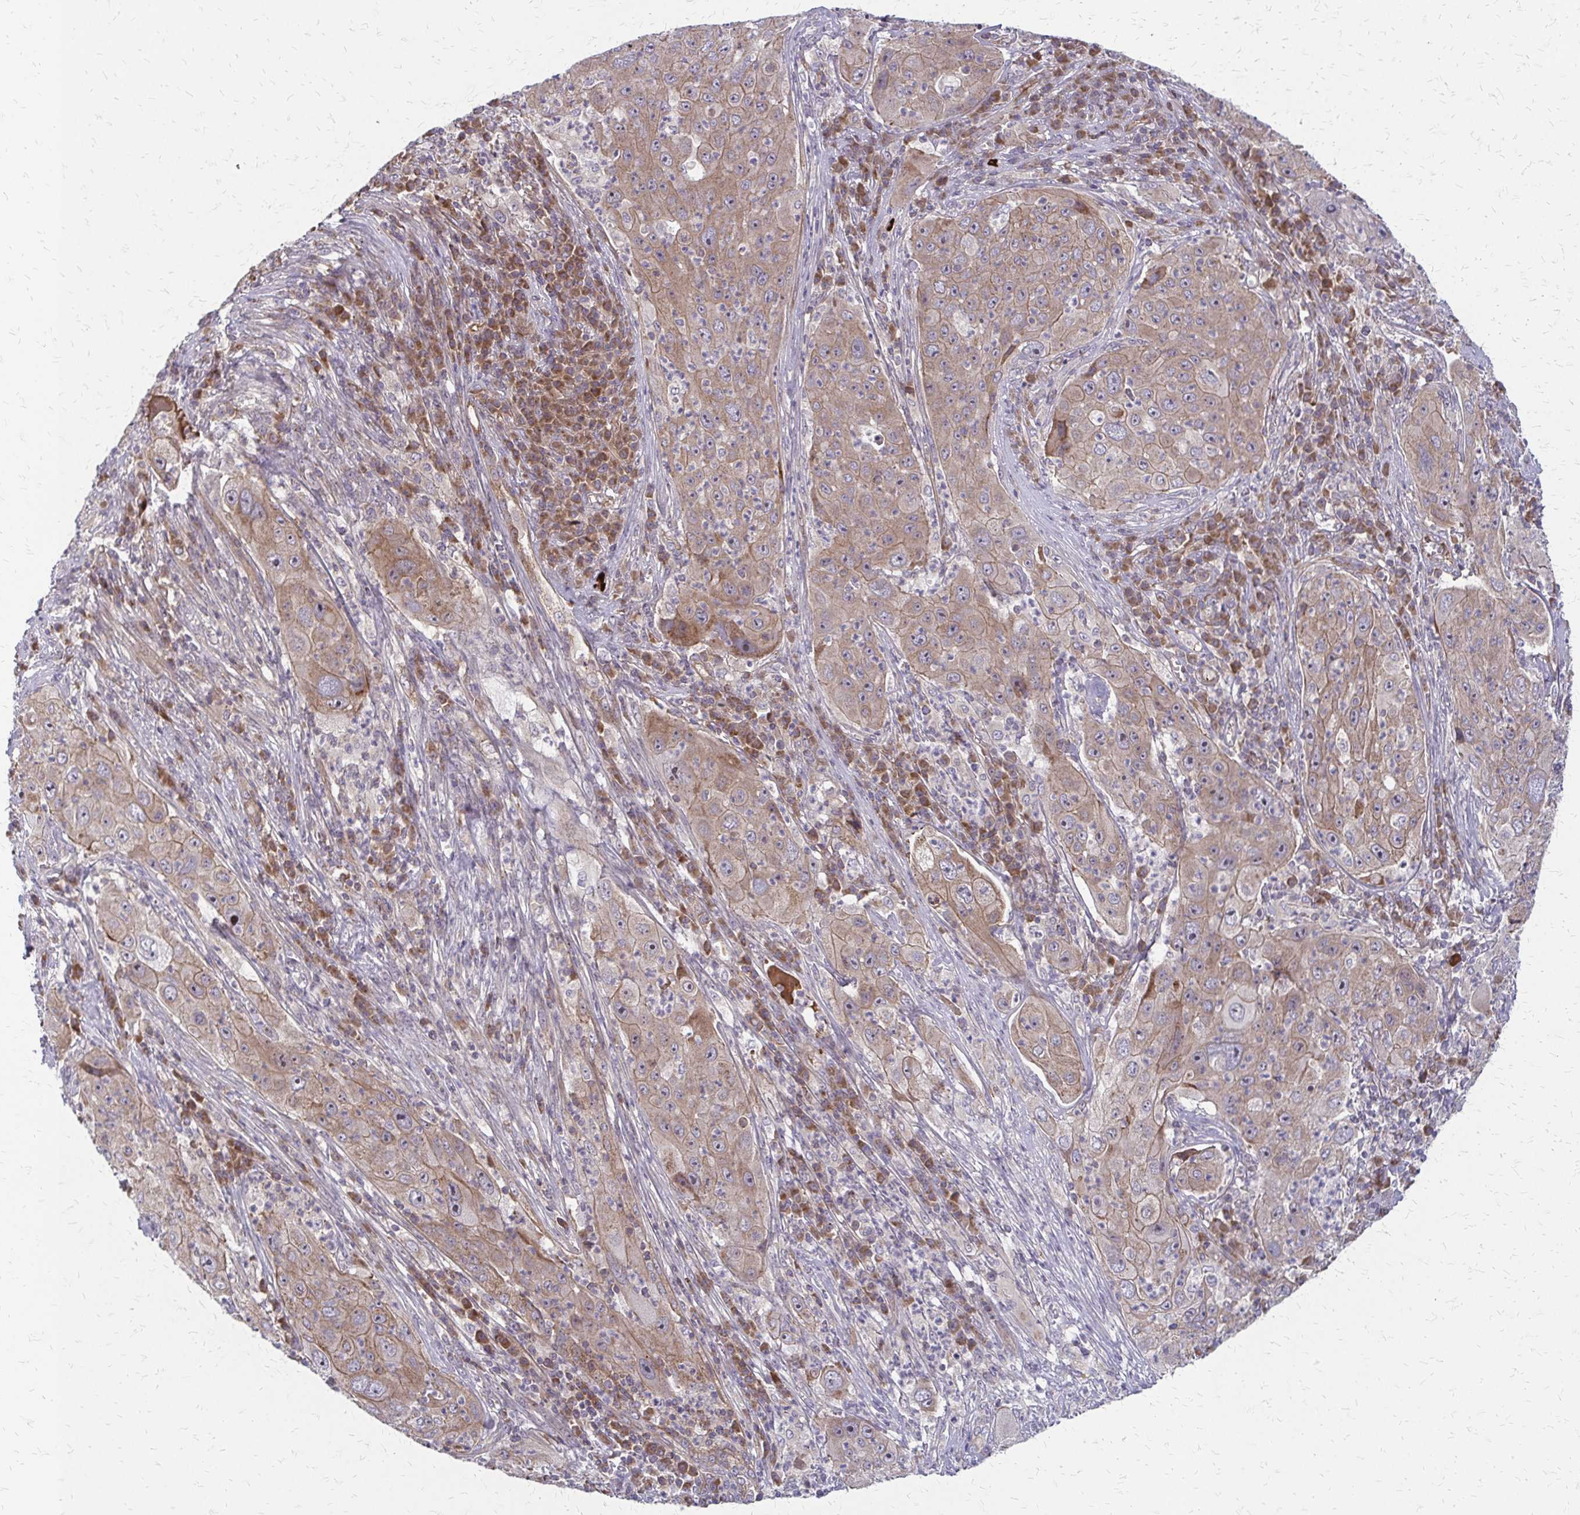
{"staining": {"intensity": "weak", "quantity": ">75%", "location": "cytoplasmic/membranous"}, "tissue": "lung cancer", "cell_type": "Tumor cells", "image_type": "cancer", "snomed": [{"axis": "morphology", "description": "Squamous cell carcinoma, NOS"}, {"axis": "topography", "description": "Lung"}], "caption": "Squamous cell carcinoma (lung) stained for a protein demonstrates weak cytoplasmic/membranous positivity in tumor cells.", "gene": "ZNF383", "patient": {"sex": "female", "age": 59}}